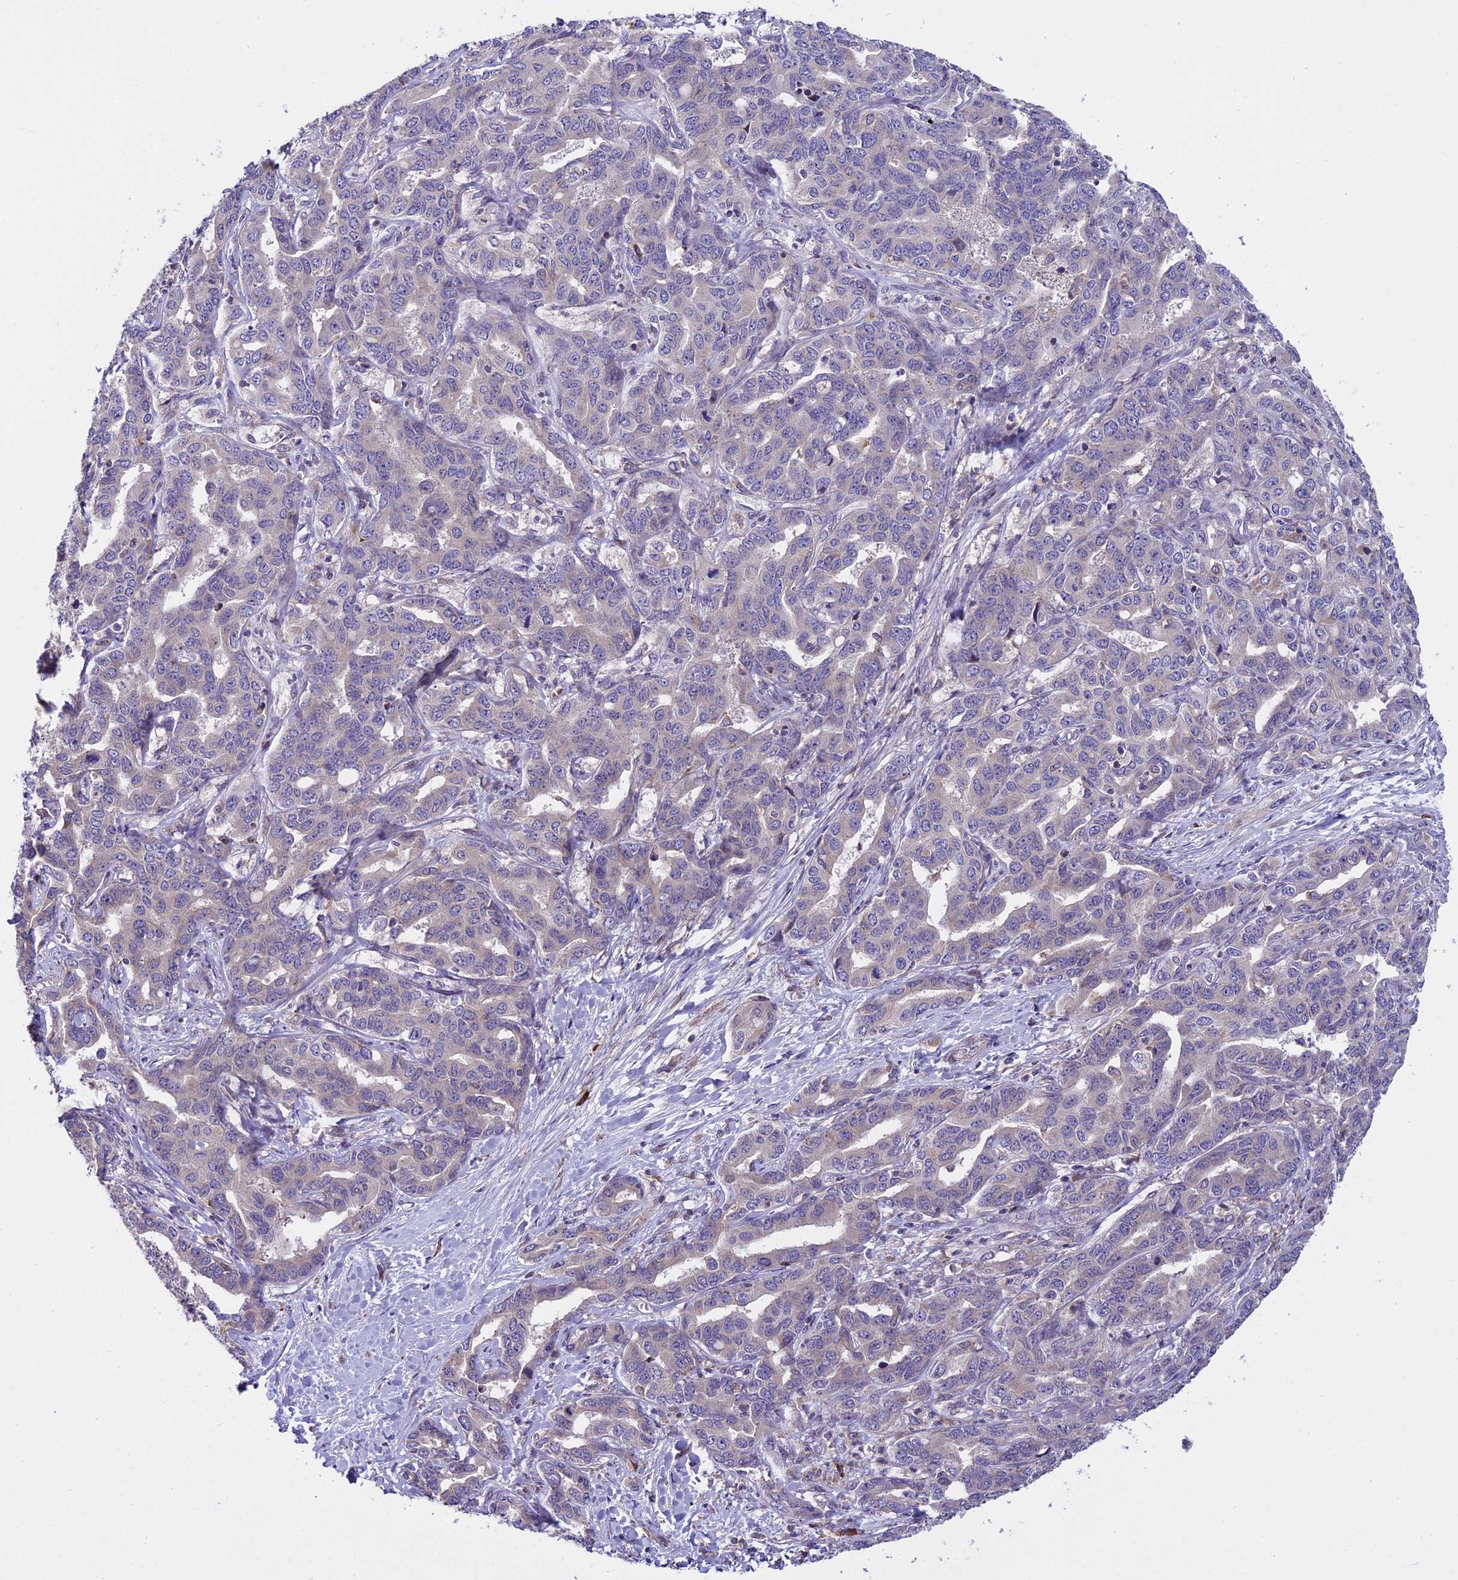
{"staining": {"intensity": "negative", "quantity": "none", "location": "none"}, "tissue": "liver cancer", "cell_type": "Tumor cells", "image_type": "cancer", "snomed": [{"axis": "morphology", "description": "Cholangiocarcinoma"}, {"axis": "topography", "description": "Liver"}], "caption": "A micrograph of liver cholangiocarcinoma stained for a protein displays no brown staining in tumor cells. (DAB IHC with hematoxylin counter stain).", "gene": "ABCC10", "patient": {"sex": "male", "age": 59}}